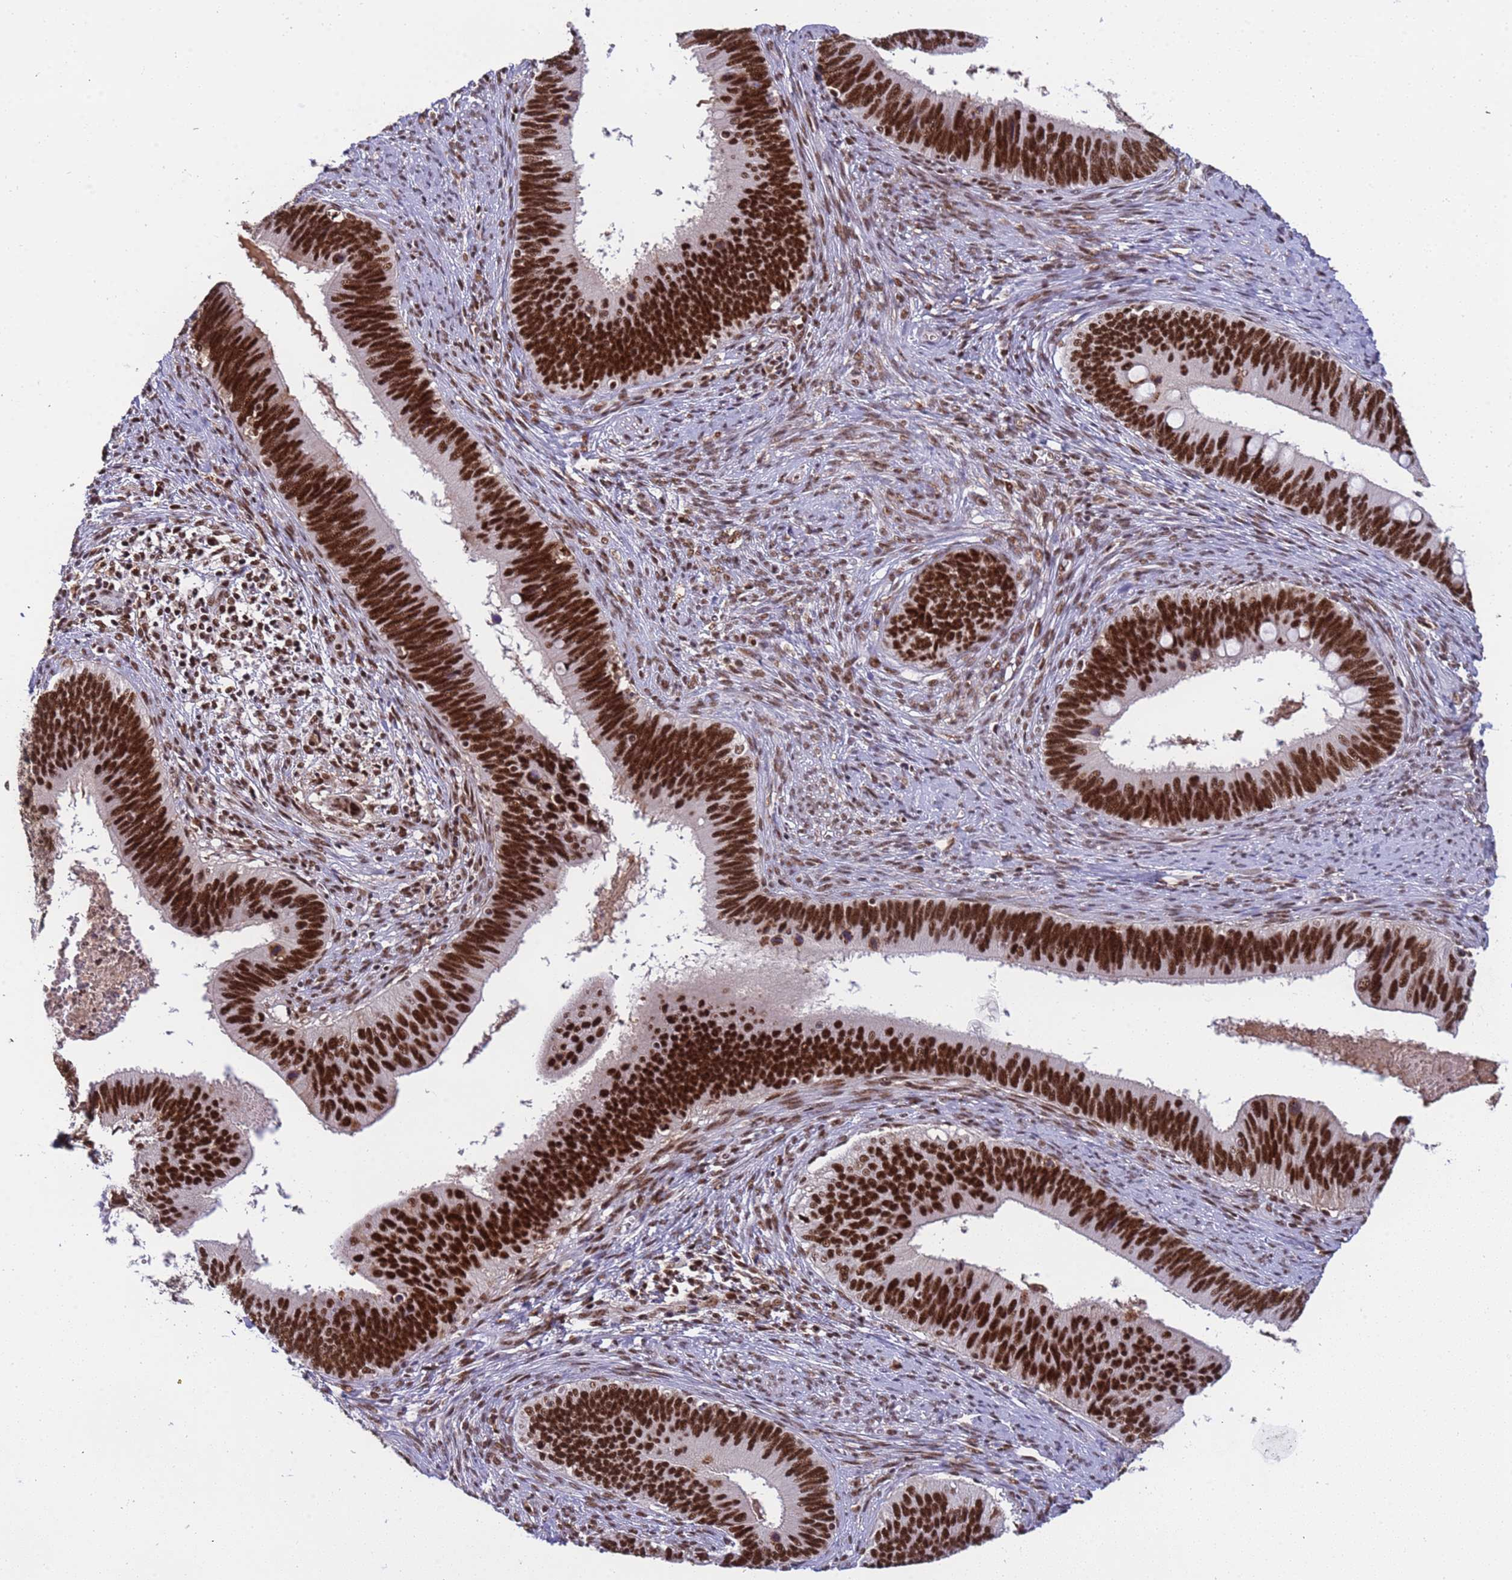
{"staining": {"intensity": "strong", "quantity": ">75%", "location": "nuclear"}, "tissue": "cervical cancer", "cell_type": "Tumor cells", "image_type": "cancer", "snomed": [{"axis": "morphology", "description": "Adenocarcinoma, NOS"}, {"axis": "topography", "description": "Cervix"}], "caption": "This is an image of IHC staining of cervical cancer (adenocarcinoma), which shows strong positivity in the nuclear of tumor cells.", "gene": "SRRT", "patient": {"sex": "female", "age": 42}}